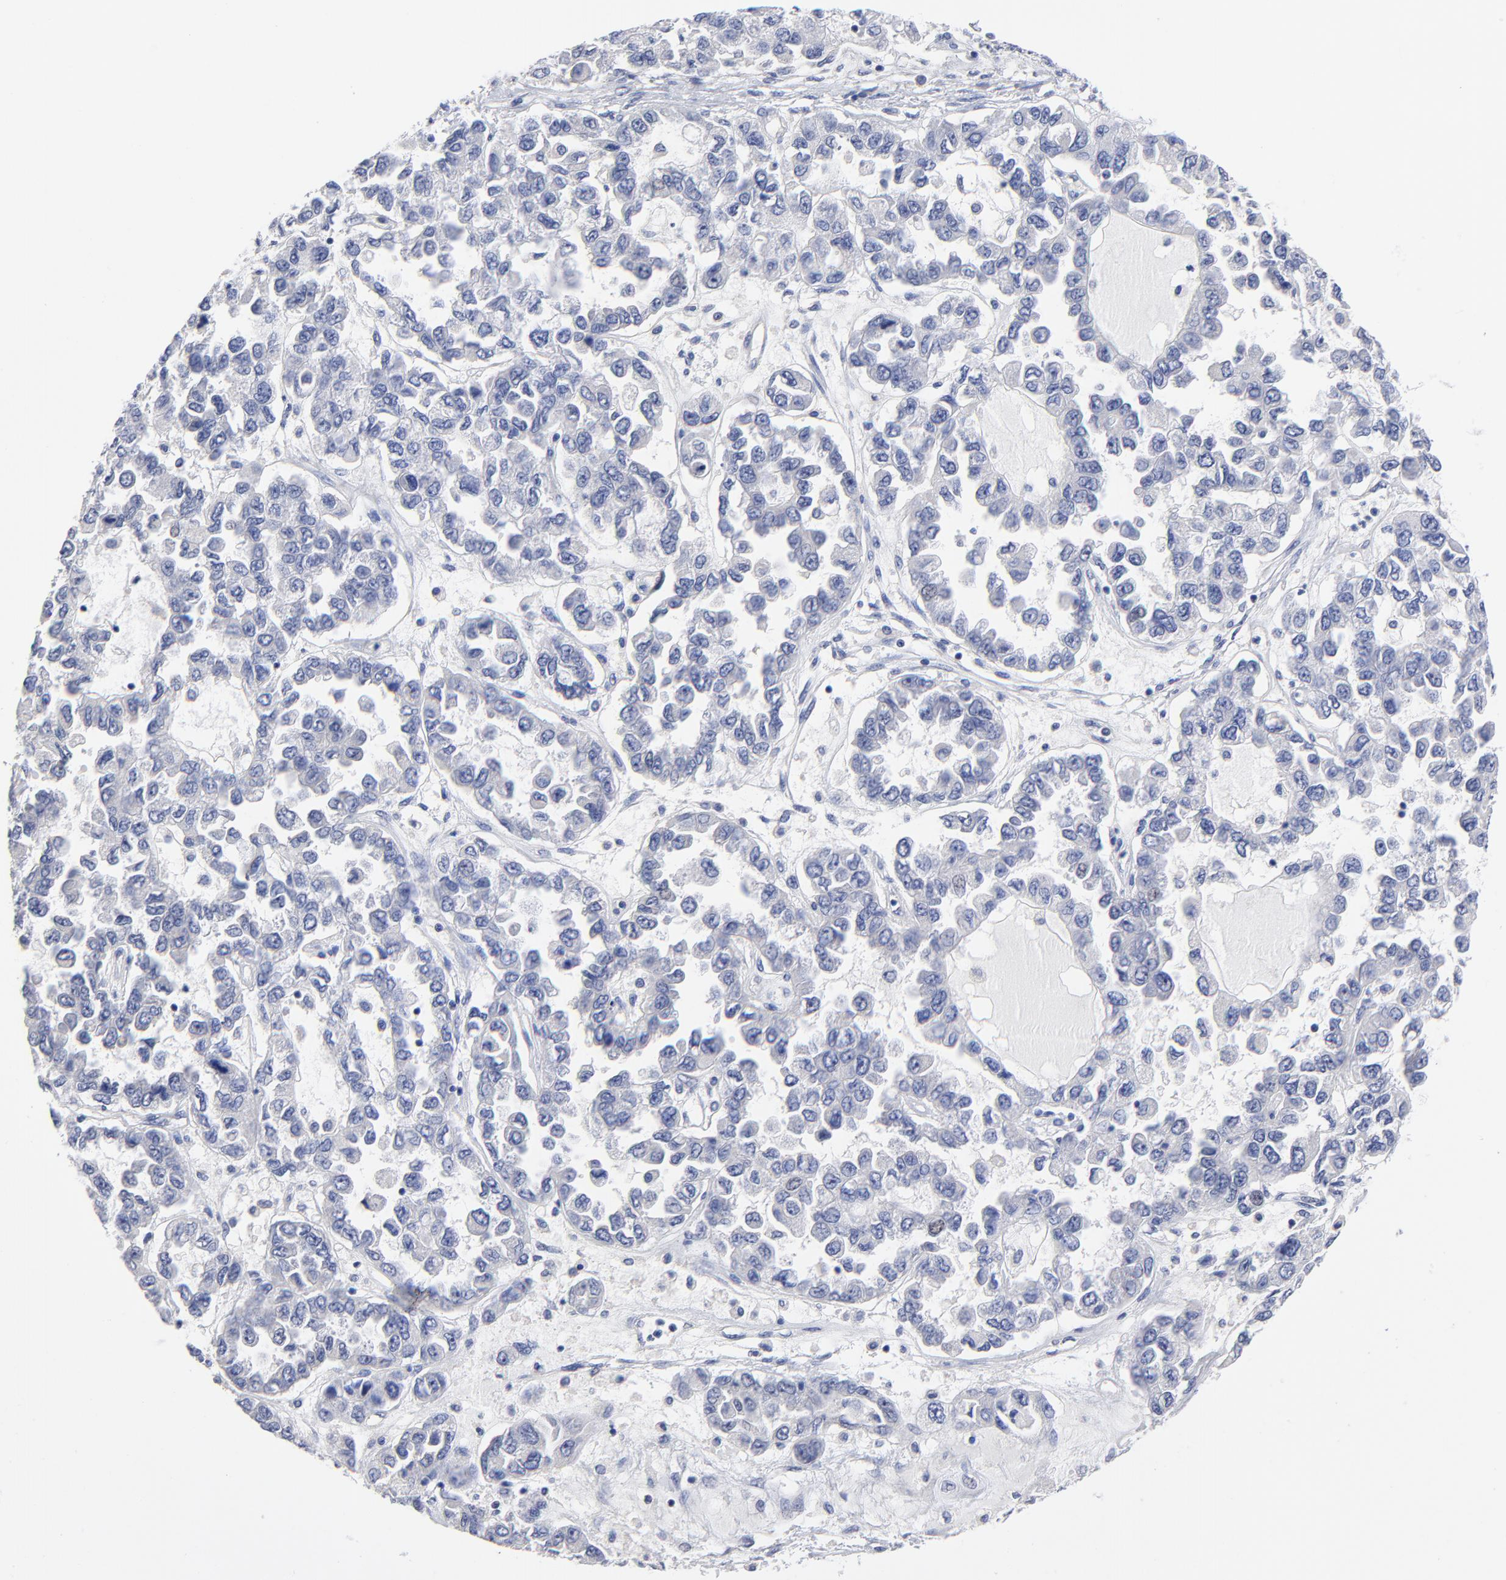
{"staining": {"intensity": "negative", "quantity": "none", "location": "none"}, "tissue": "ovarian cancer", "cell_type": "Tumor cells", "image_type": "cancer", "snomed": [{"axis": "morphology", "description": "Cystadenocarcinoma, serous, NOS"}, {"axis": "topography", "description": "Ovary"}], "caption": "A high-resolution histopathology image shows immunohistochemistry staining of ovarian serous cystadenocarcinoma, which demonstrates no significant expression in tumor cells.", "gene": "TWNK", "patient": {"sex": "female", "age": 84}}